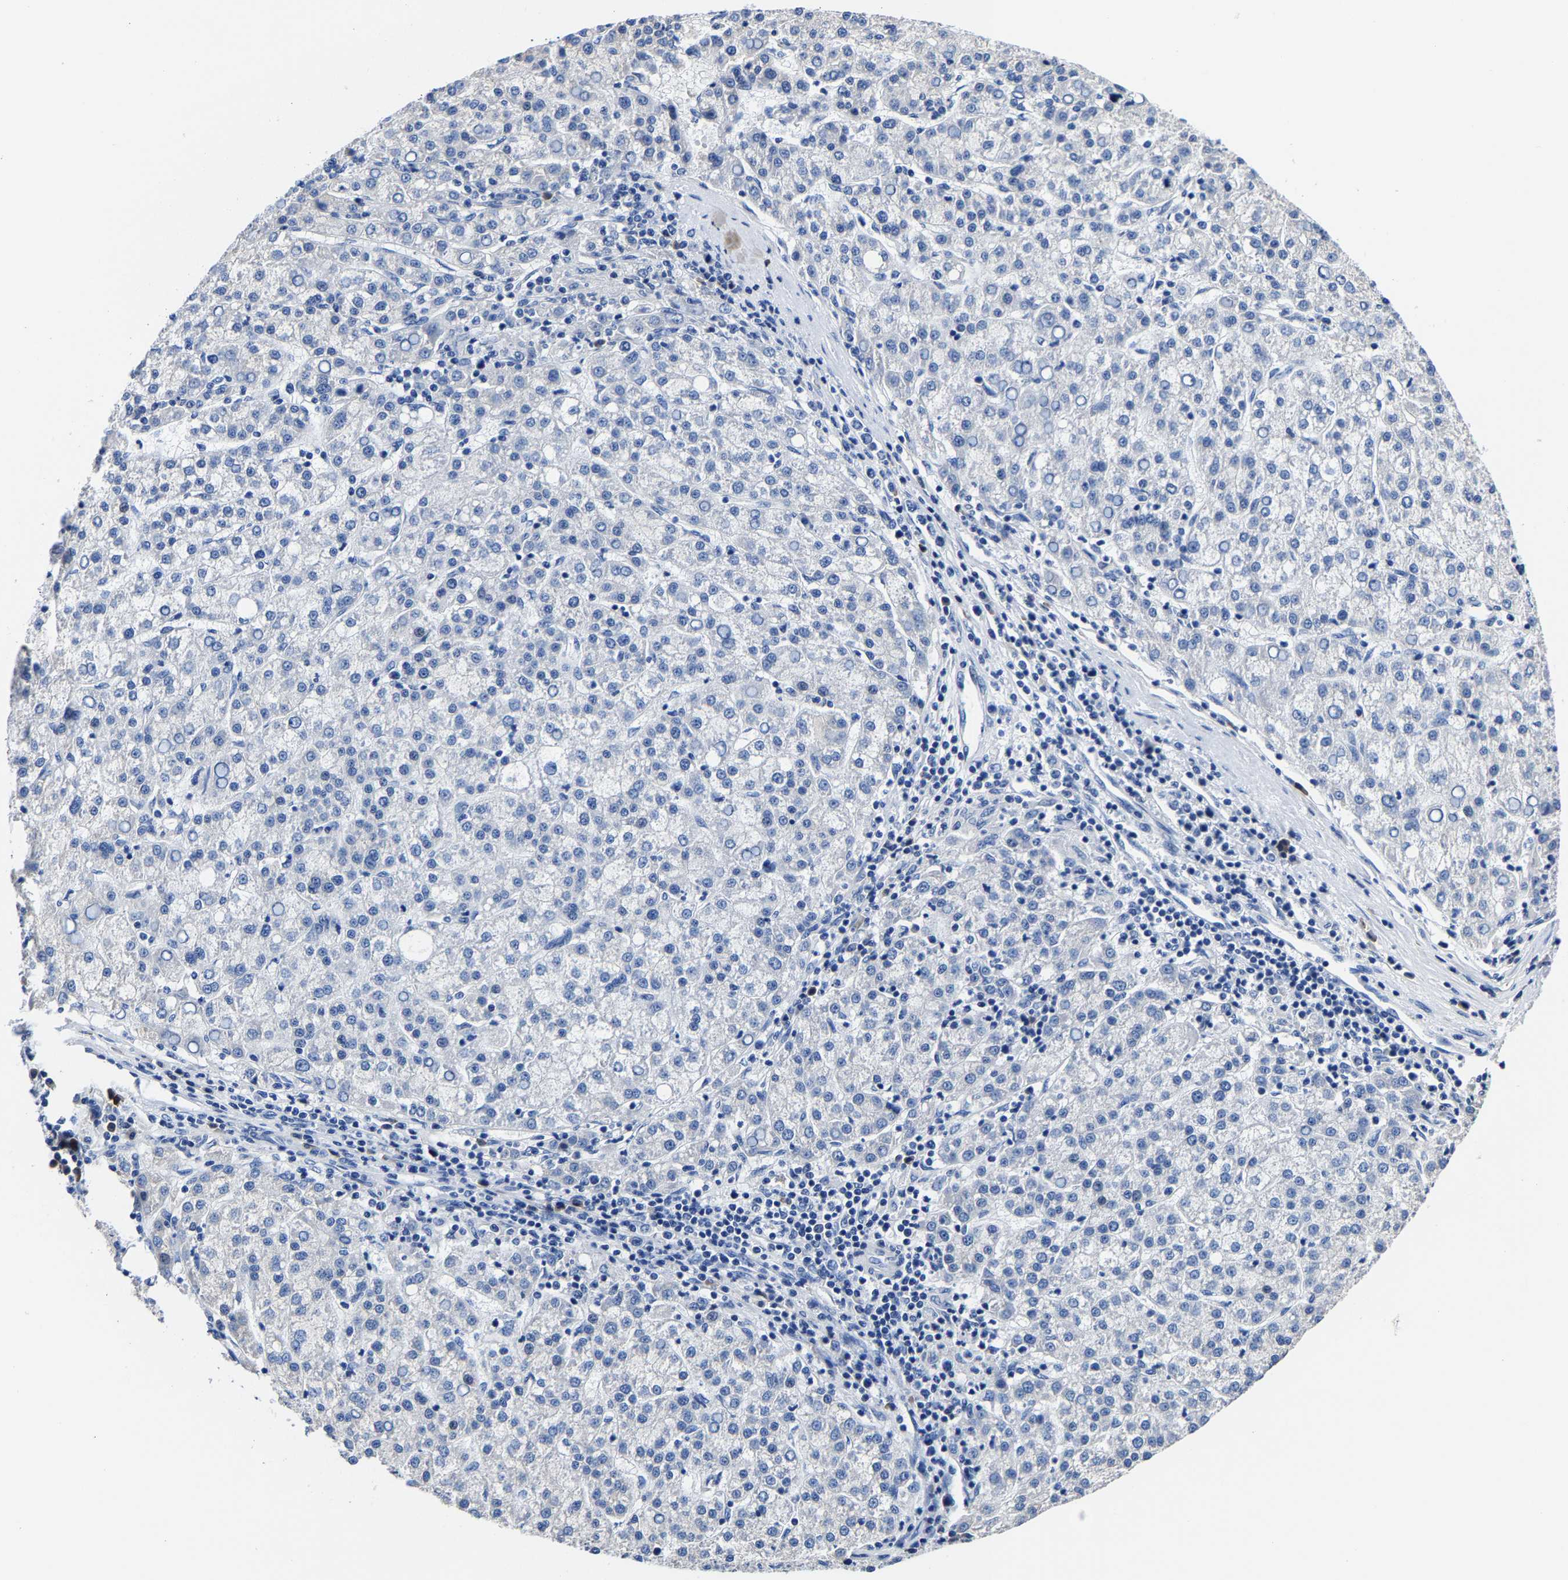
{"staining": {"intensity": "negative", "quantity": "none", "location": "none"}, "tissue": "liver cancer", "cell_type": "Tumor cells", "image_type": "cancer", "snomed": [{"axis": "morphology", "description": "Carcinoma, Hepatocellular, NOS"}, {"axis": "topography", "description": "Liver"}], "caption": "Liver cancer was stained to show a protein in brown. There is no significant positivity in tumor cells.", "gene": "SRPK2", "patient": {"sex": "female", "age": 58}}